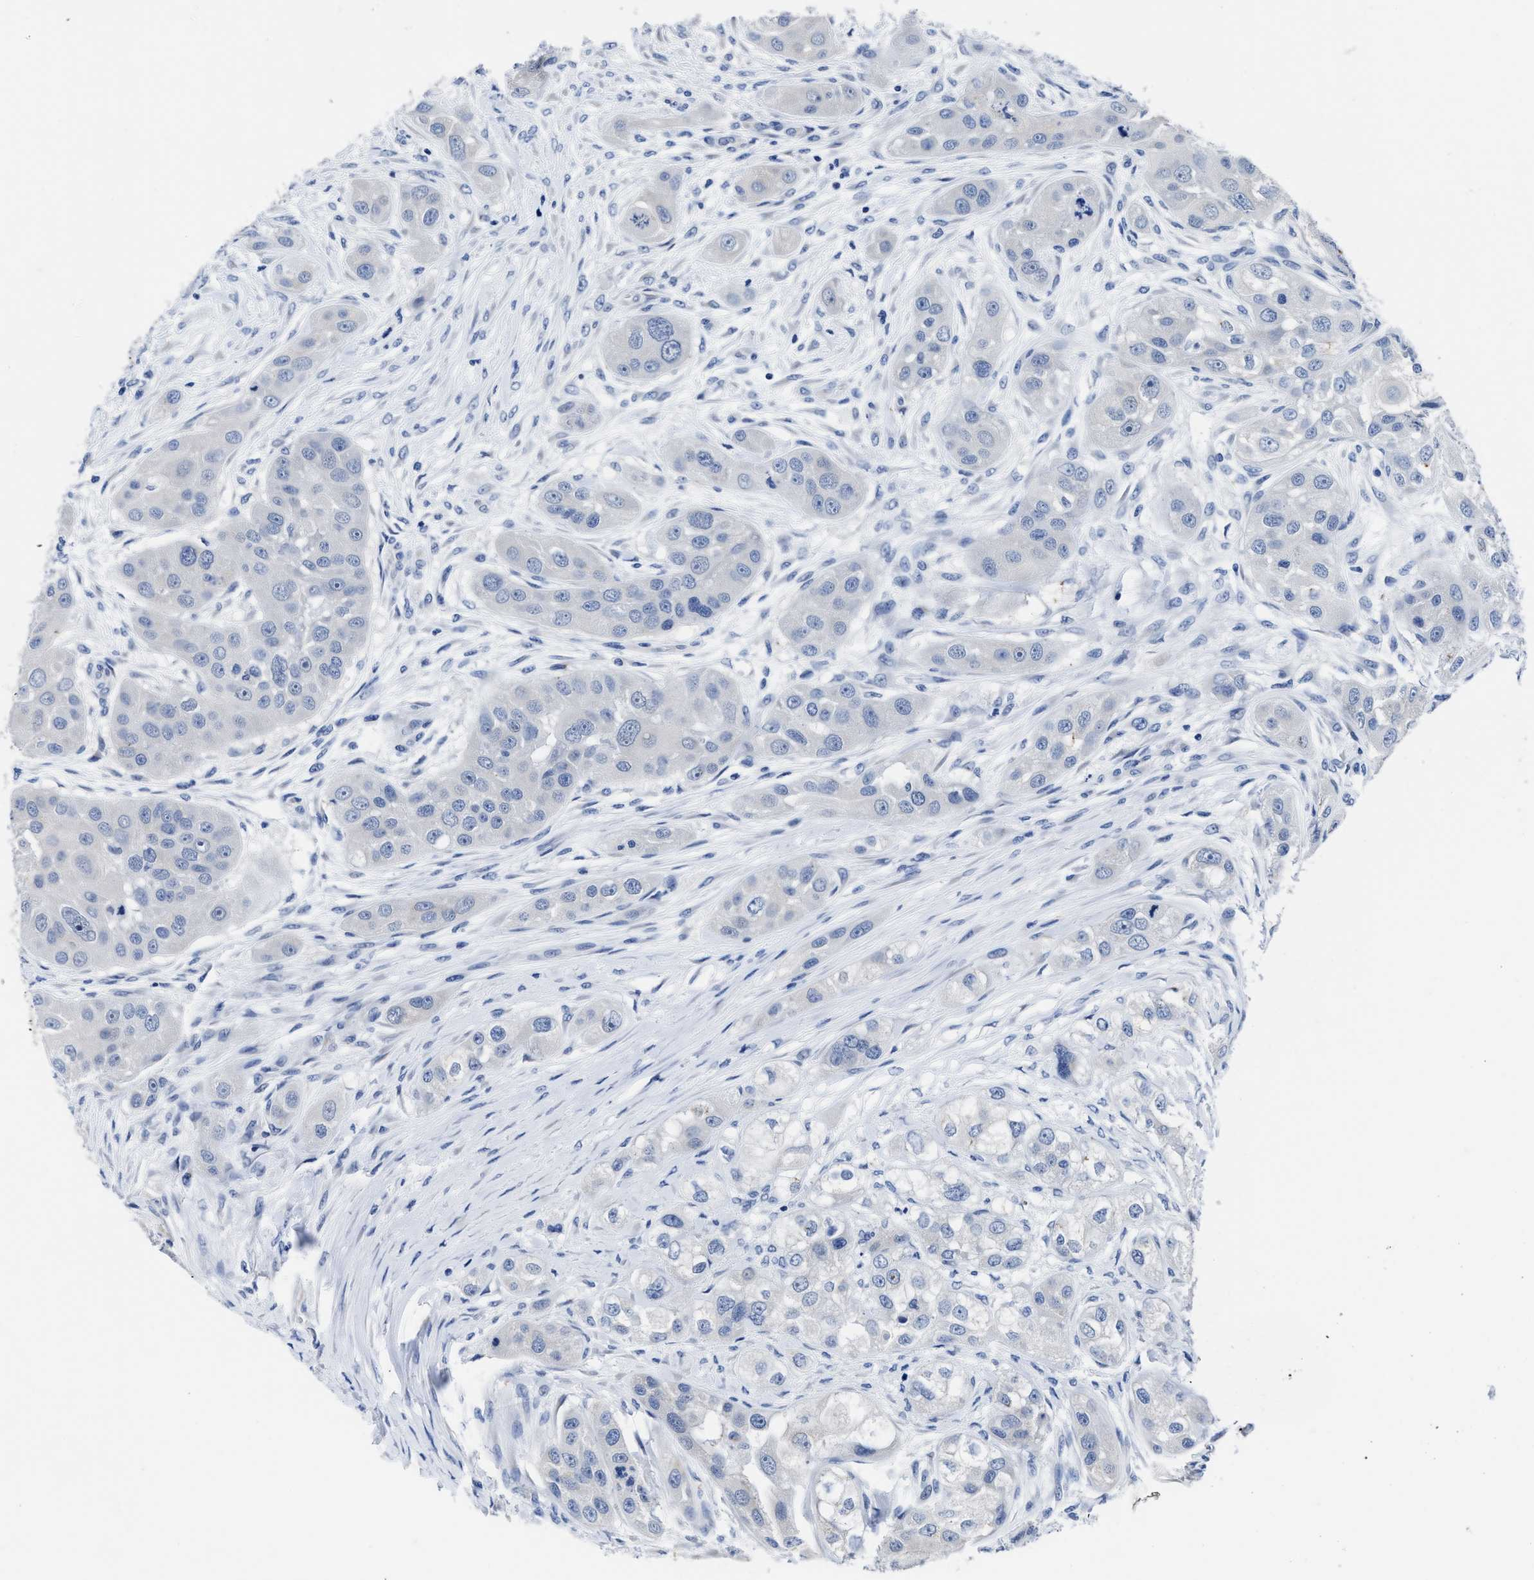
{"staining": {"intensity": "negative", "quantity": "none", "location": "none"}, "tissue": "head and neck cancer", "cell_type": "Tumor cells", "image_type": "cancer", "snomed": [{"axis": "morphology", "description": "Normal tissue, NOS"}, {"axis": "morphology", "description": "Squamous cell carcinoma, NOS"}, {"axis": "topography", "description": "Skeletal muscle"}, {"axis": "topography", "description": "Head-Neck"}], "caption": "High magnification brightfield microscopy of head and neck squamous cell carcinoma stained with DAB (3,3'-diaminobenzidine) (brown) and counterstained with hematoxylin (blue): tumor cells show no significant staining.", "gene": "HOOK1", "patient": {"sex": "male", "age": 51}}